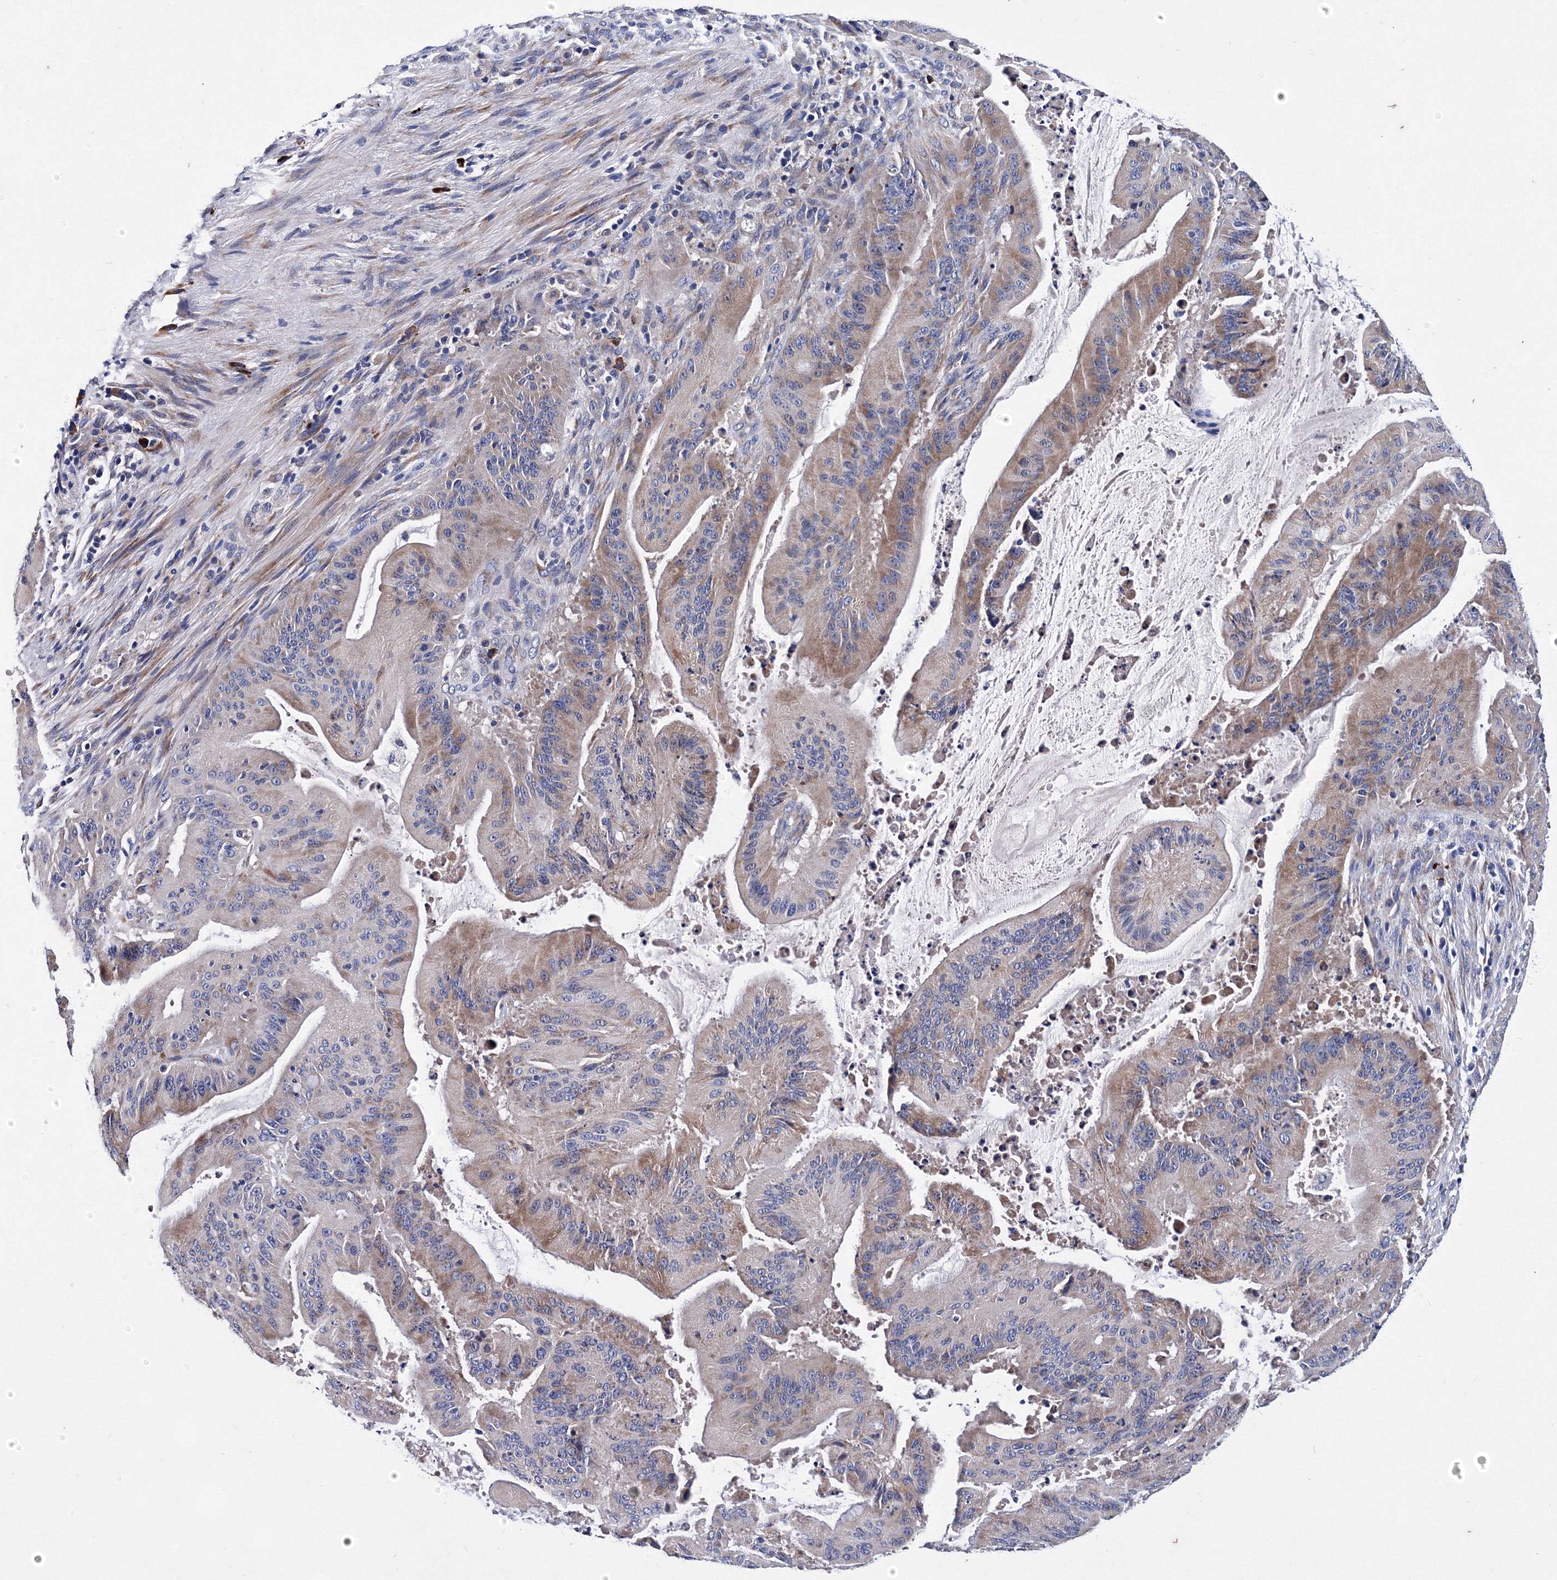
{"staining": {"intensity": "moderate", "quantity": "25%-75%", "location": "cytoplasmic/membranous"}, "tissue": "liver cancer", "cell_type": "Tumor cells", "image_type": "cancer", "snomed": [{"axis": "morphology", "description": "Normal tissue, NOS"}, {"axis": "morphology", "description": "Cholangiocarcinoma"}, {"axis": "topography", "description": "Liver"}, {"axis": "topography", "description": "Peripheral nerve tissue"}], "caption": "Approximately 25%-75% of tumor cells in liver cancer (cholangiocarcinoma) exhibit moderate cytoplasmic/membranous protein expression as visualized by brown immunohistochemical staining.", "gene": "TRPM2", "patient": {"sex": "female", "age": 73}}